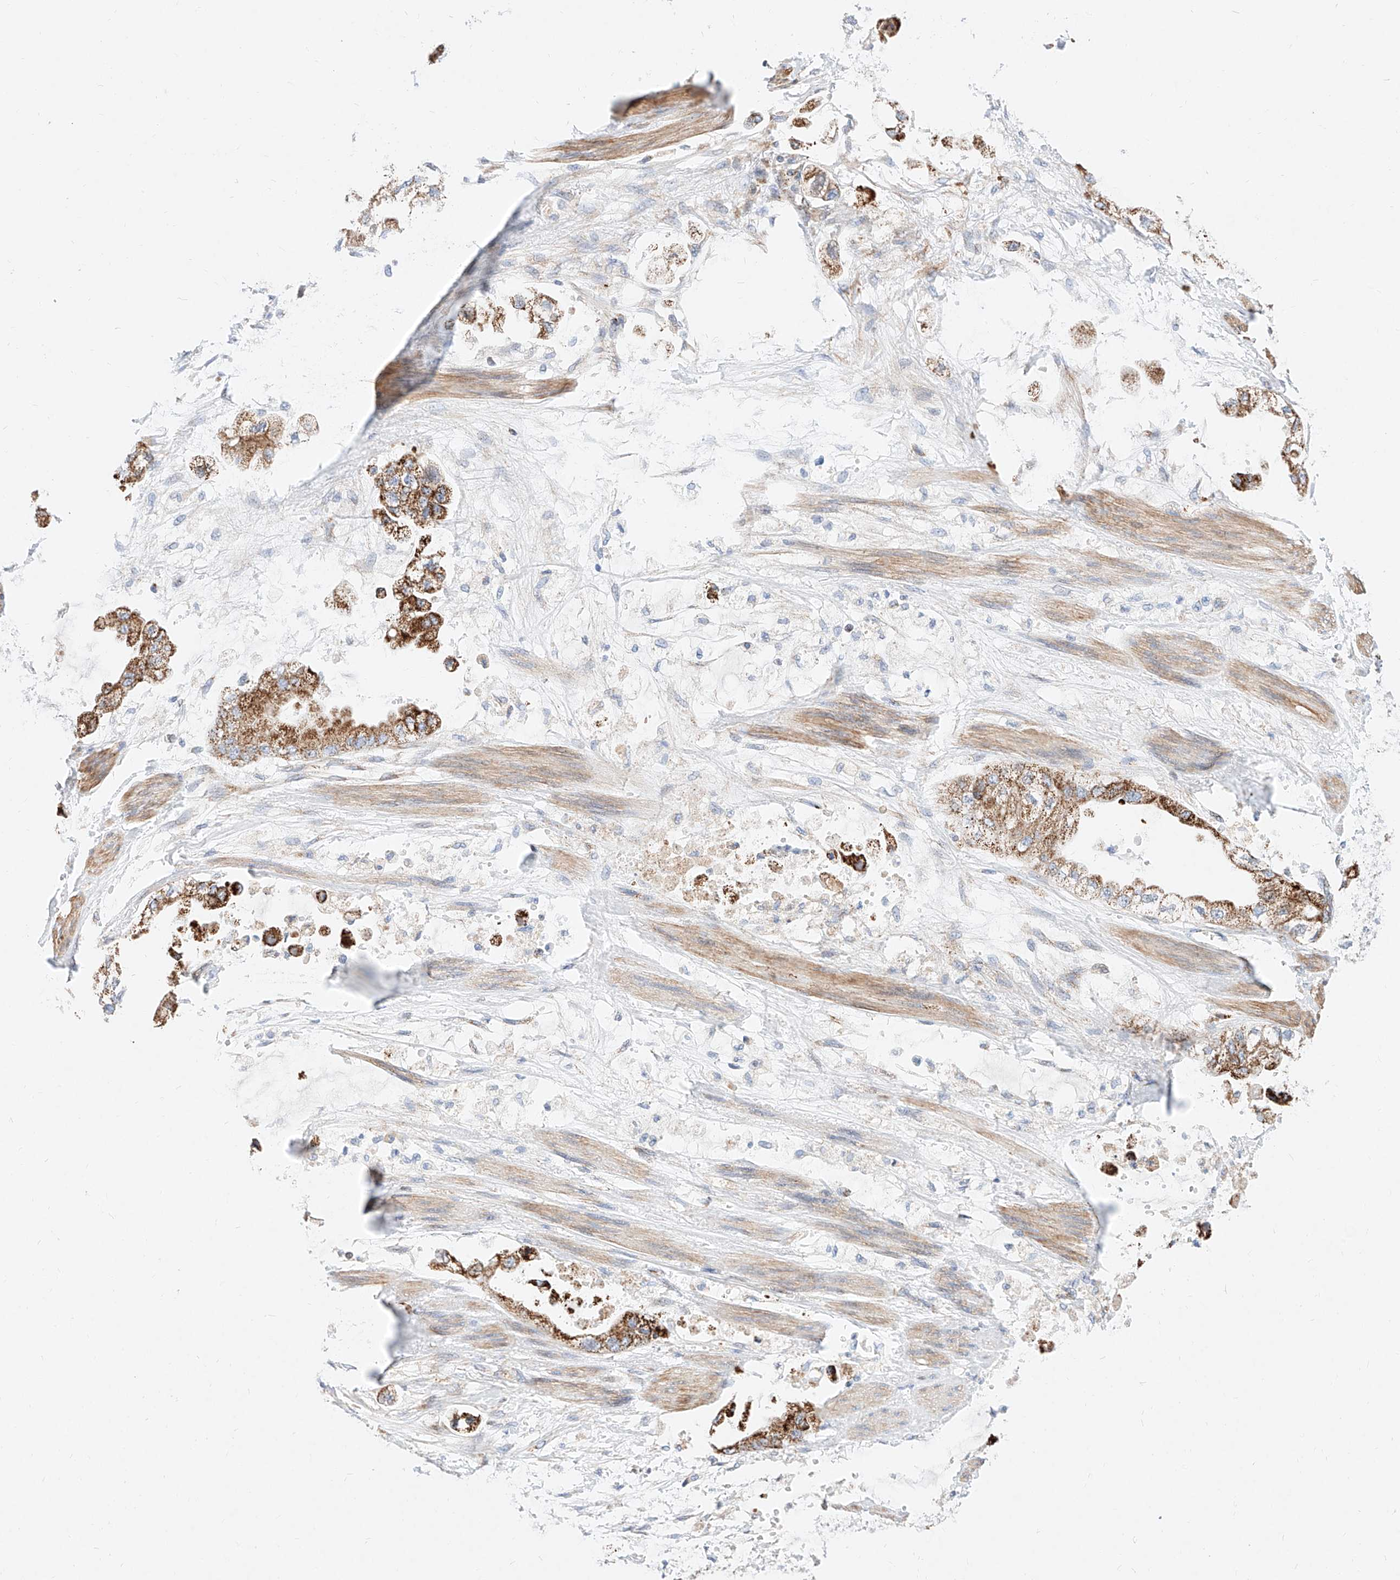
{"staining": {"intensity": "strong", "quantity": ">75%", "location": "cytoplasmic/membranous"}, "tissue": "stomach cancer", "cell_type": "Tumor cells", "image_type": "cancer", "snomed": [{"axis": "morphology", "description": "Adenocarcinoma, NOS"}, {"axis": "topography", "description": "Stomach"}], "caption": "The immunohistochemical stain shows strong cytoplasmic/membranous positivity in tumor cells of stomach cancer tissue.", "gene": "C6orf62", "patient": {"sex": "male", "age": 62}}